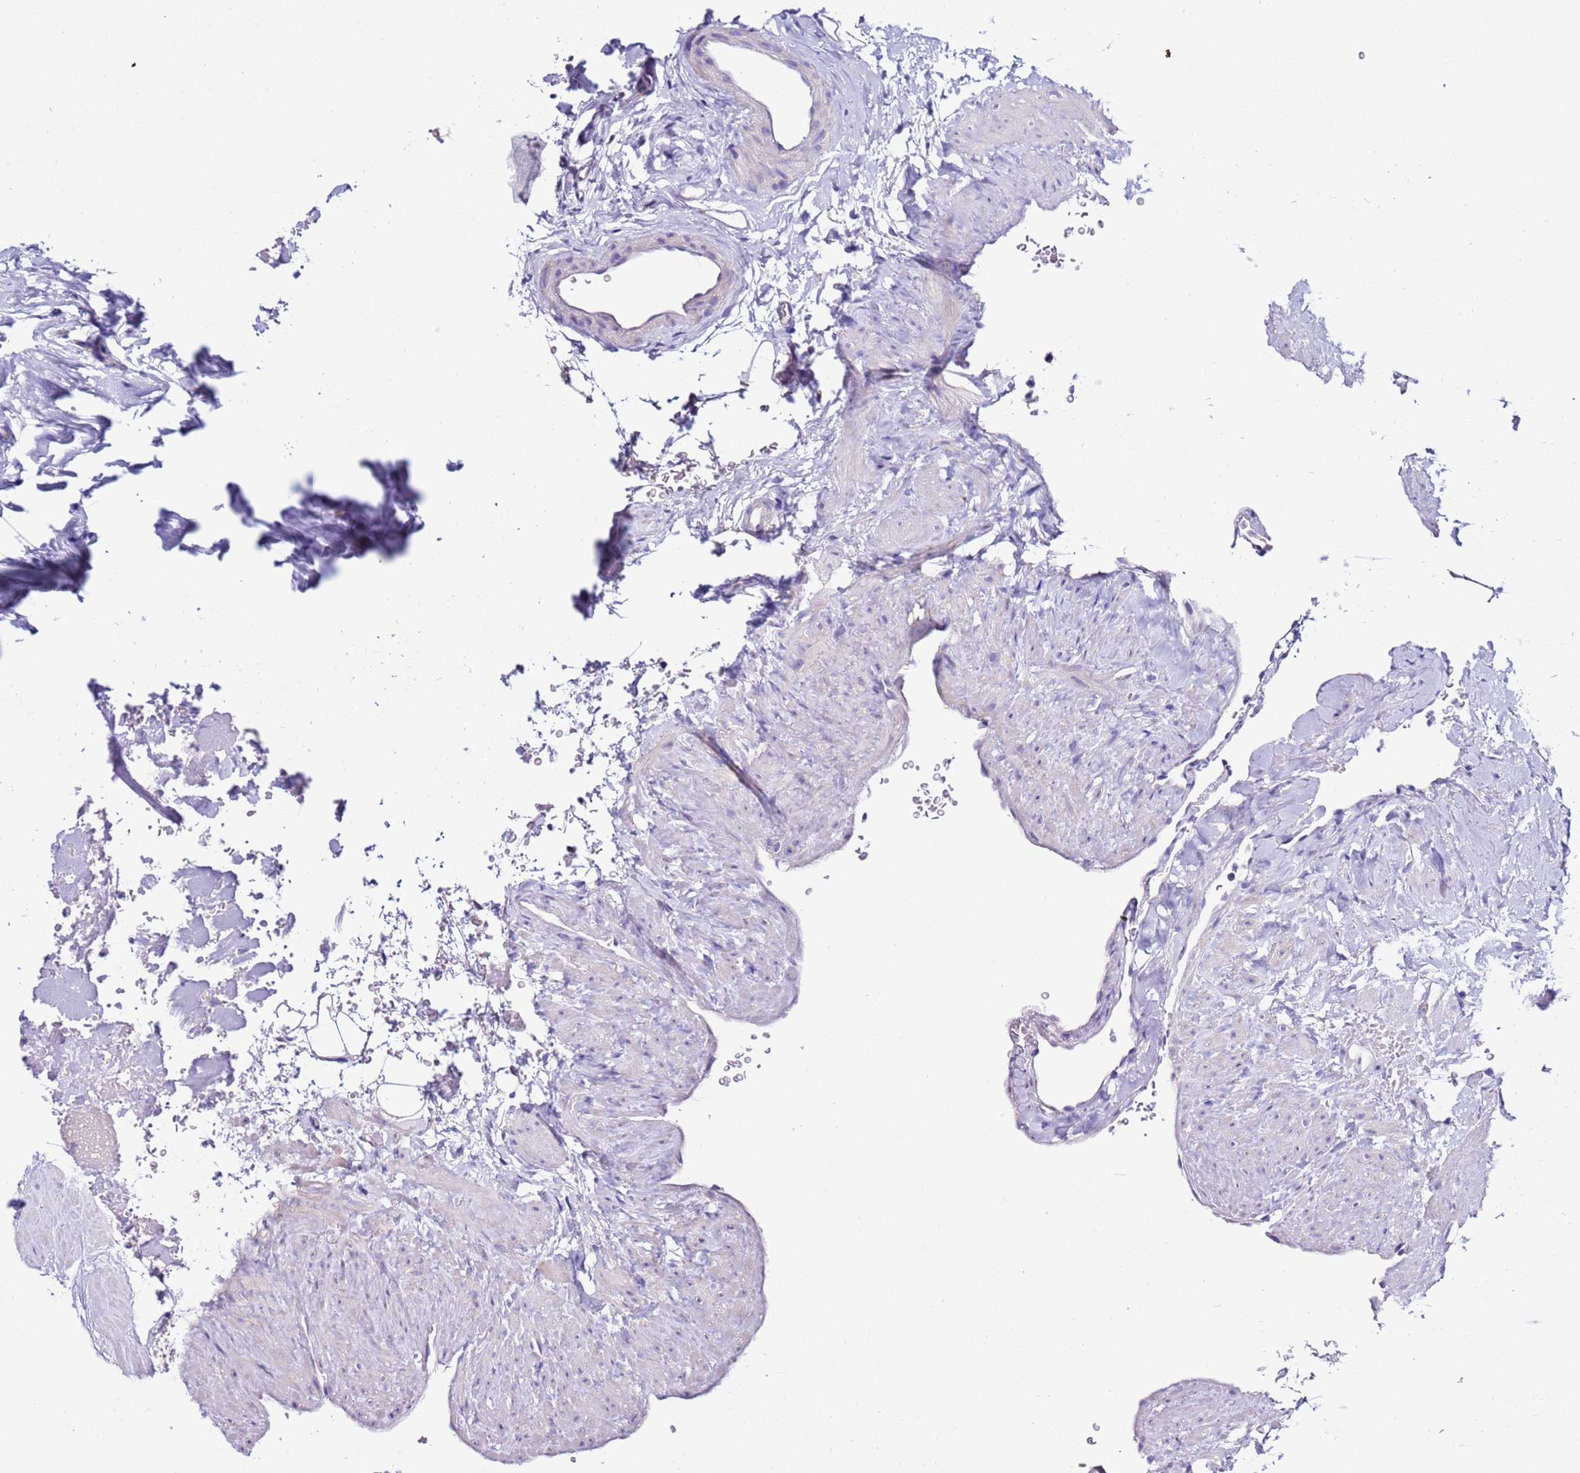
{"staining": {"intensity": "weak", "quantity": "25%-75%", "location": "cytoplasmic/membranous"}, "tissue": "prostate", "cell_type": "Glandular cells", "image_type": "normal", "snomed": [{"axis": "morphology", "description": "Normal tissue, NOS"}, {"axis": "topography", "description": "Prostate"}], "caption": "Normal prostate exhibits weak cytoplasmic/membranous staining in approximately 25%-75% of glandular cells, visualized by immunohistochemistry. Immunohistochemistry stains the protein of interest in brown and the nuclei are stained blue.", "gene": "MYBPC3", "patient": {"sex": "male", "age": 57}}